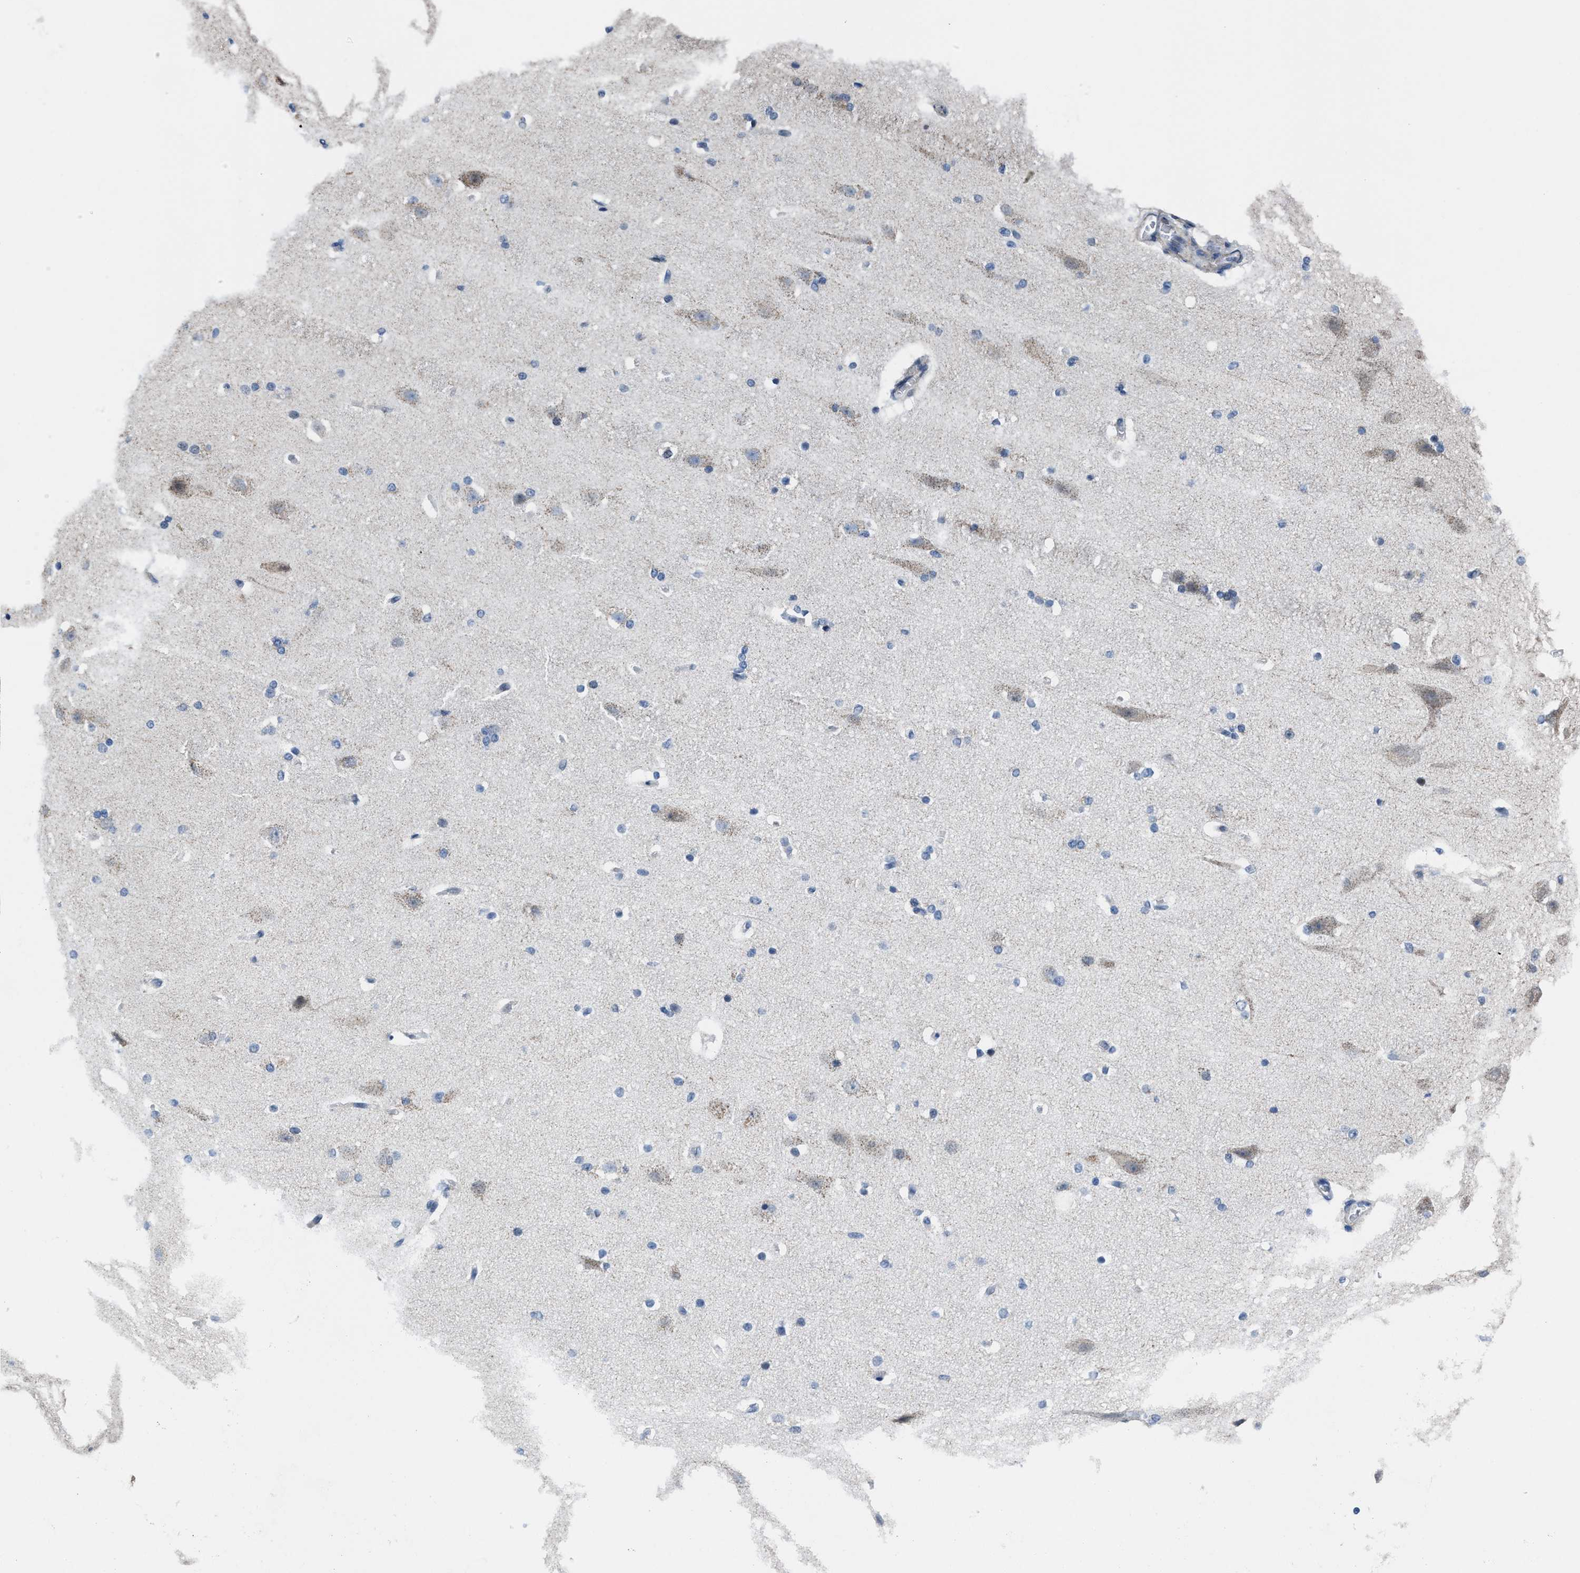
{"staining": {"intensity": "negative", "quantity": "none", "location": "none"}, "tissue": "cerebral cortex", "cell_type": "Endothelial cells", "image_type": "normal", "snomed": [{"axis": "morphology", "description": "Normal tissue, NOS"}, {"axis": "topography", "description": "Cerebral cortex"}, {"axis": "topography", "description": "Hippocampus"}], "caption": "Immunohistochemistry histopathology image of benign cerebral cortex stained for a protein (brown), which reveals no expression in endothelial cells.", "gene": "ID3", "patient": {"sex": "female", "age": 19}}